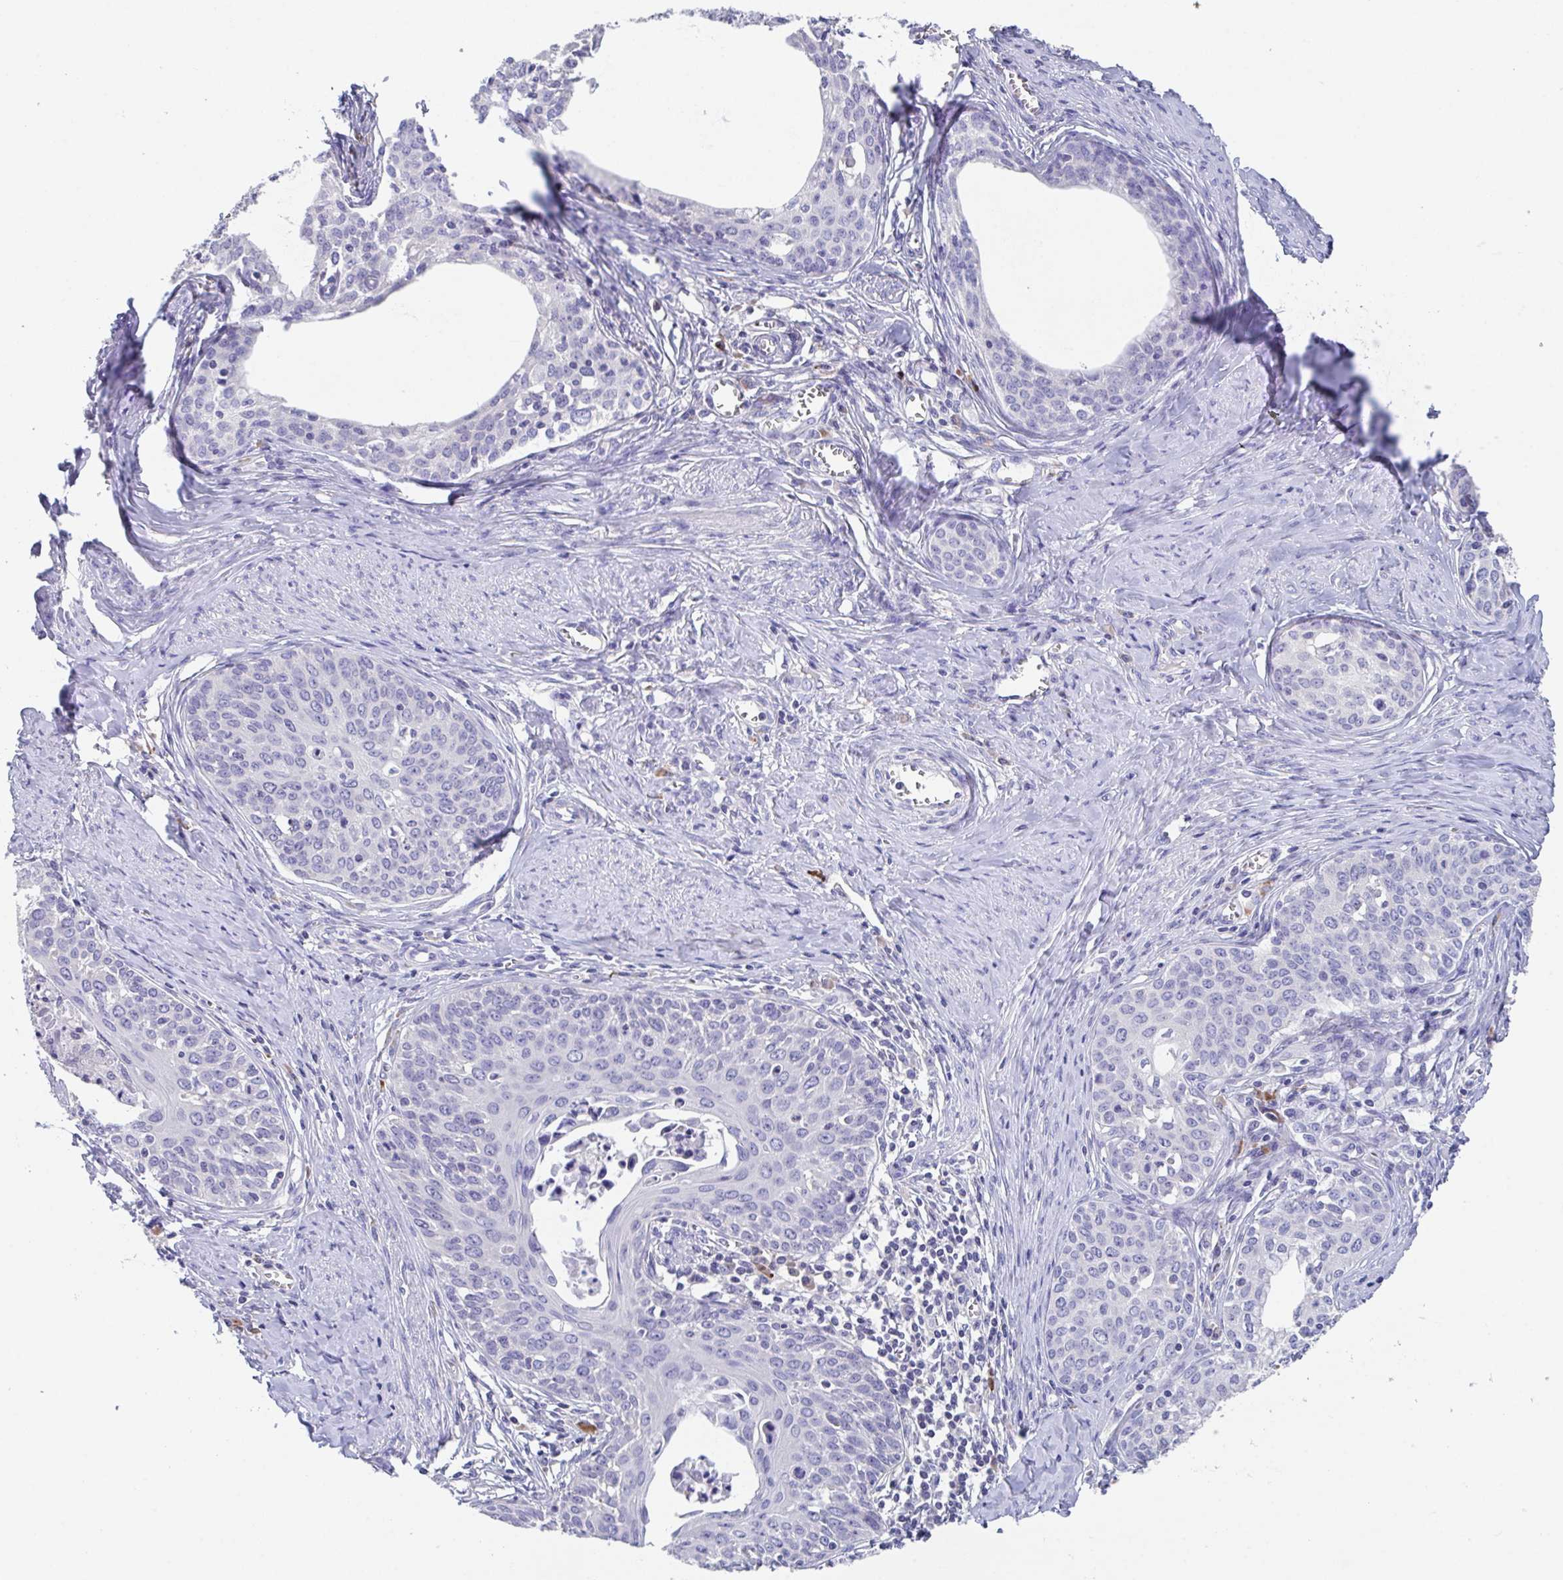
{"staining": {"intensity": "negative", "quantity": "none", "location": "none"}, "tissue": "cervical cancer", "cell_type": "Tumor cells", "image_type": "cancer", "snomed": [{"axis": "morphology", "description": "Squamous cell carcinoma, NOS"}, {"axis": "morphology", "description": "Adenocarcinoma, NOS"}, {"axis": "topography", "description": "Cervix"}], "caption": "The photomicrograph exhibits no staining of tumor cells in cervical cancer.", "gene": "LRRC58", "patient": {"sex": "female", "age": 52}}